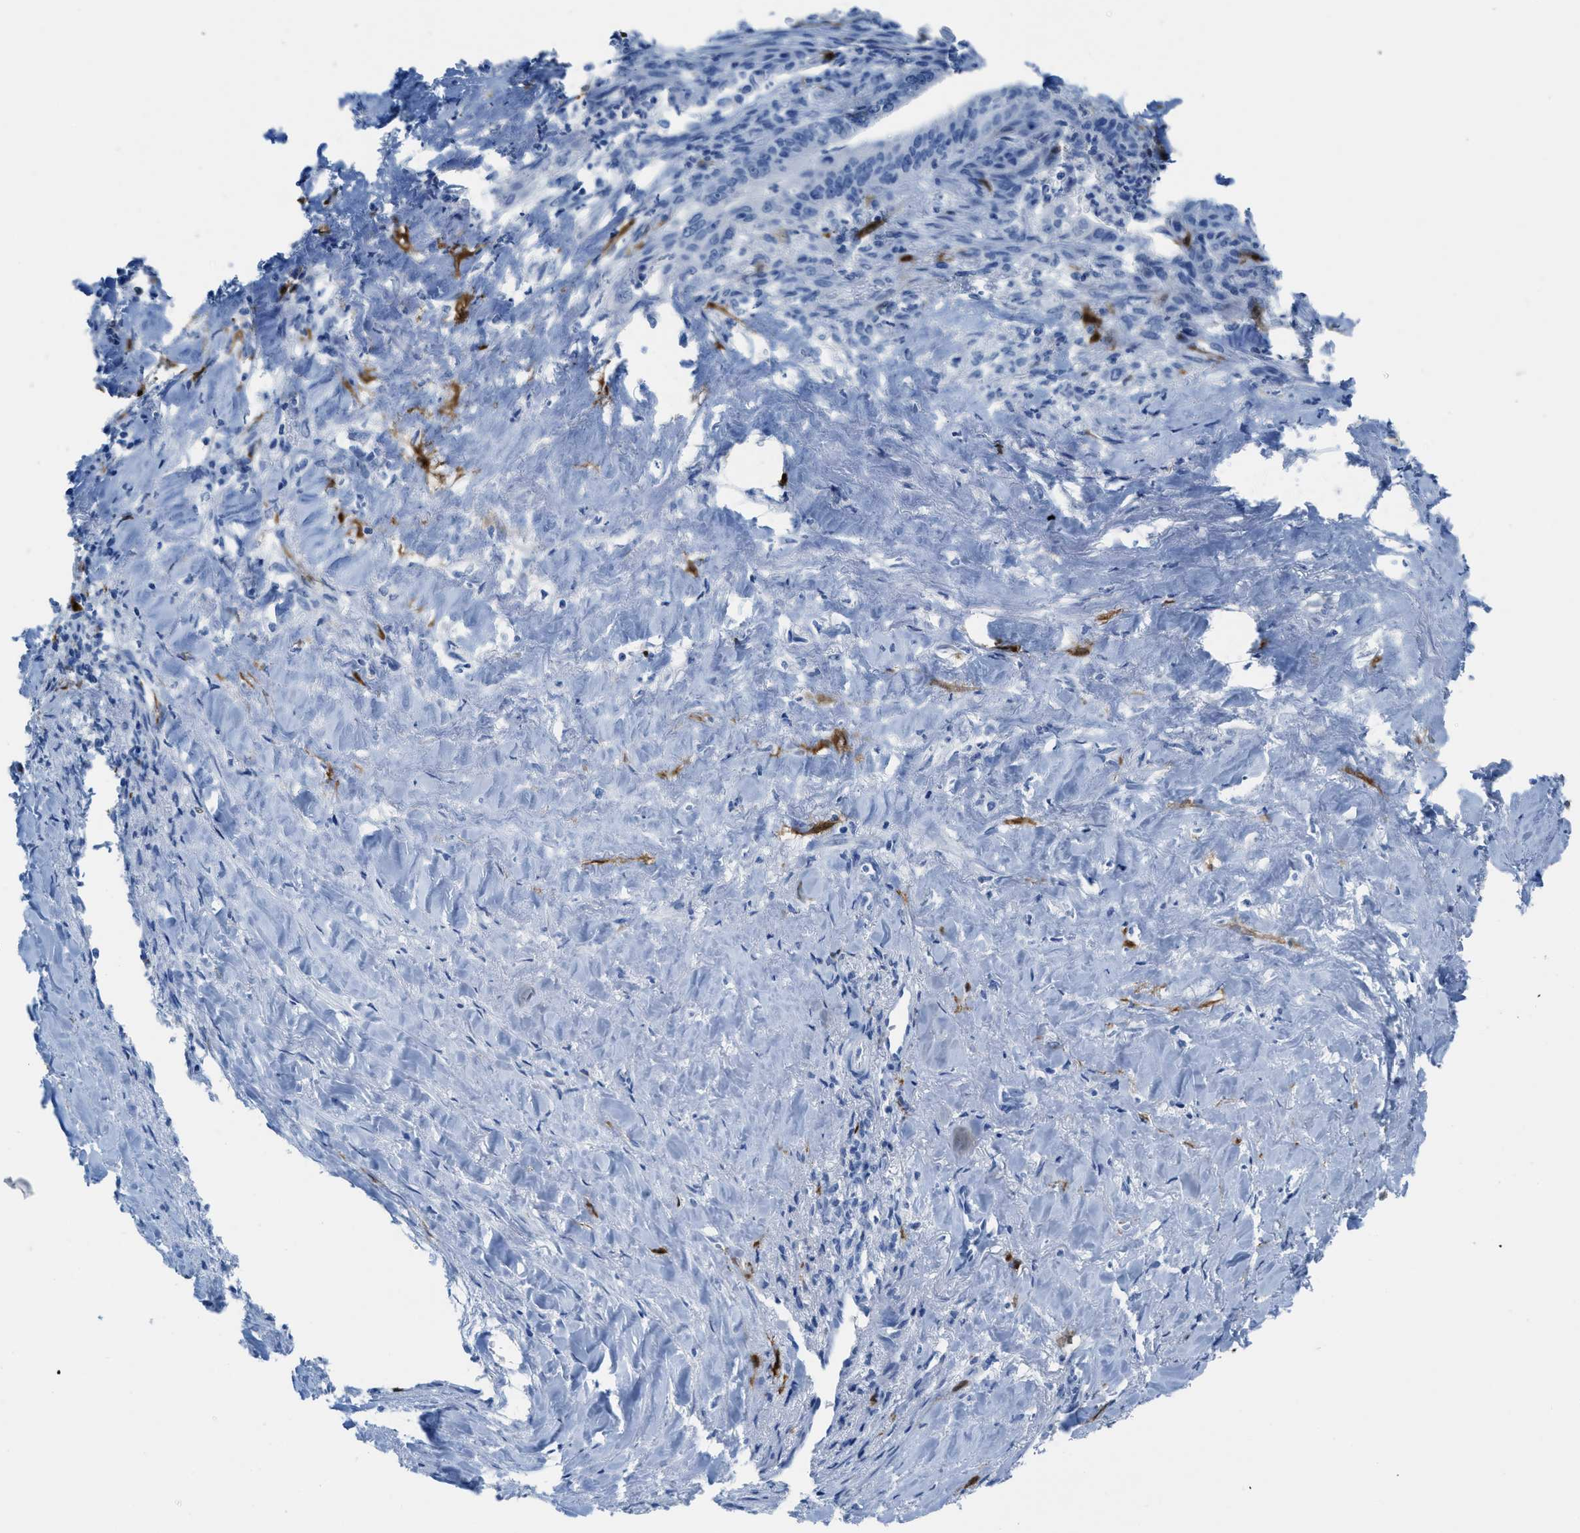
{"staining": {"intensity": "negative", "quantity": "none", "location": "none"}, "tissue": "liver cancer", "cell_type": "Tumor cells", "image_type": "cancer", "snomed": [{"axis": "morphology", "description": "Cholangiocarcinoma"}, {"axis": "topography", "description": "Liver"}], "caption": "An immunohistochemistry histopathology image of cholangiocarcinoma (liver) is shown. There is no staining in tumor cells of cholangiocarcinoma (liver).", "gene": "CDKN2A", "patient": {"sex": "female", "age": 67}}